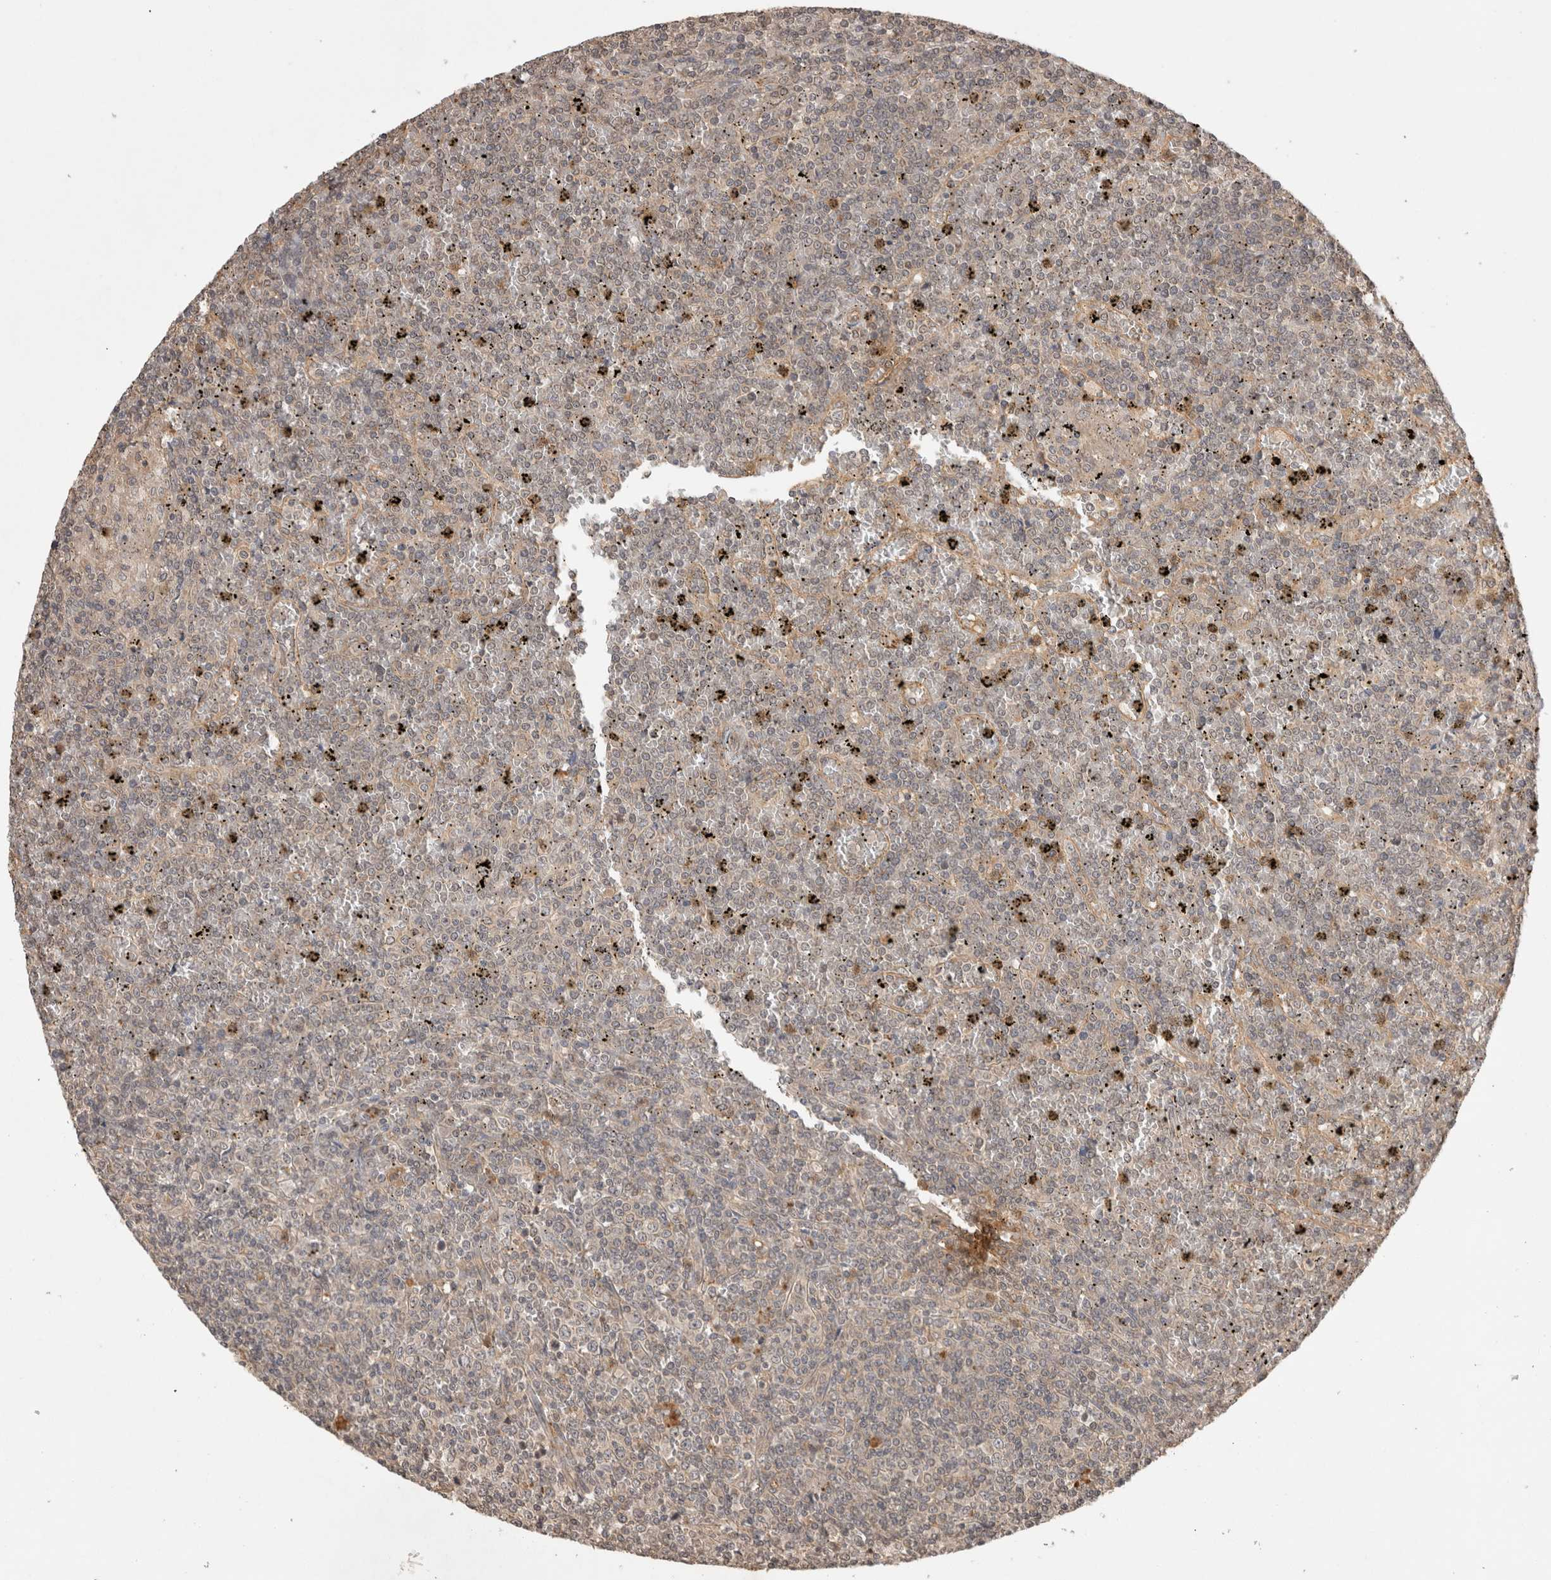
{"staining": {"intensity": "negative", "quantity": "none", "location": "none"}, "tissue": "lymphoma", "cell_type": "Tumor cells", "image_type": "cancer", "snomed": [{"axis": "morphology", "description": "Malignant lymphoma, non-Hodgkin's type, Low grade"}, {"axis": "topography", "description": "Spleen"}], "caption": "The photomicrograph reveals no significant staining in tumor cells of lymphoma.", "gene": "PRMT3", "patient": {"sex": "female", "age": 19}}